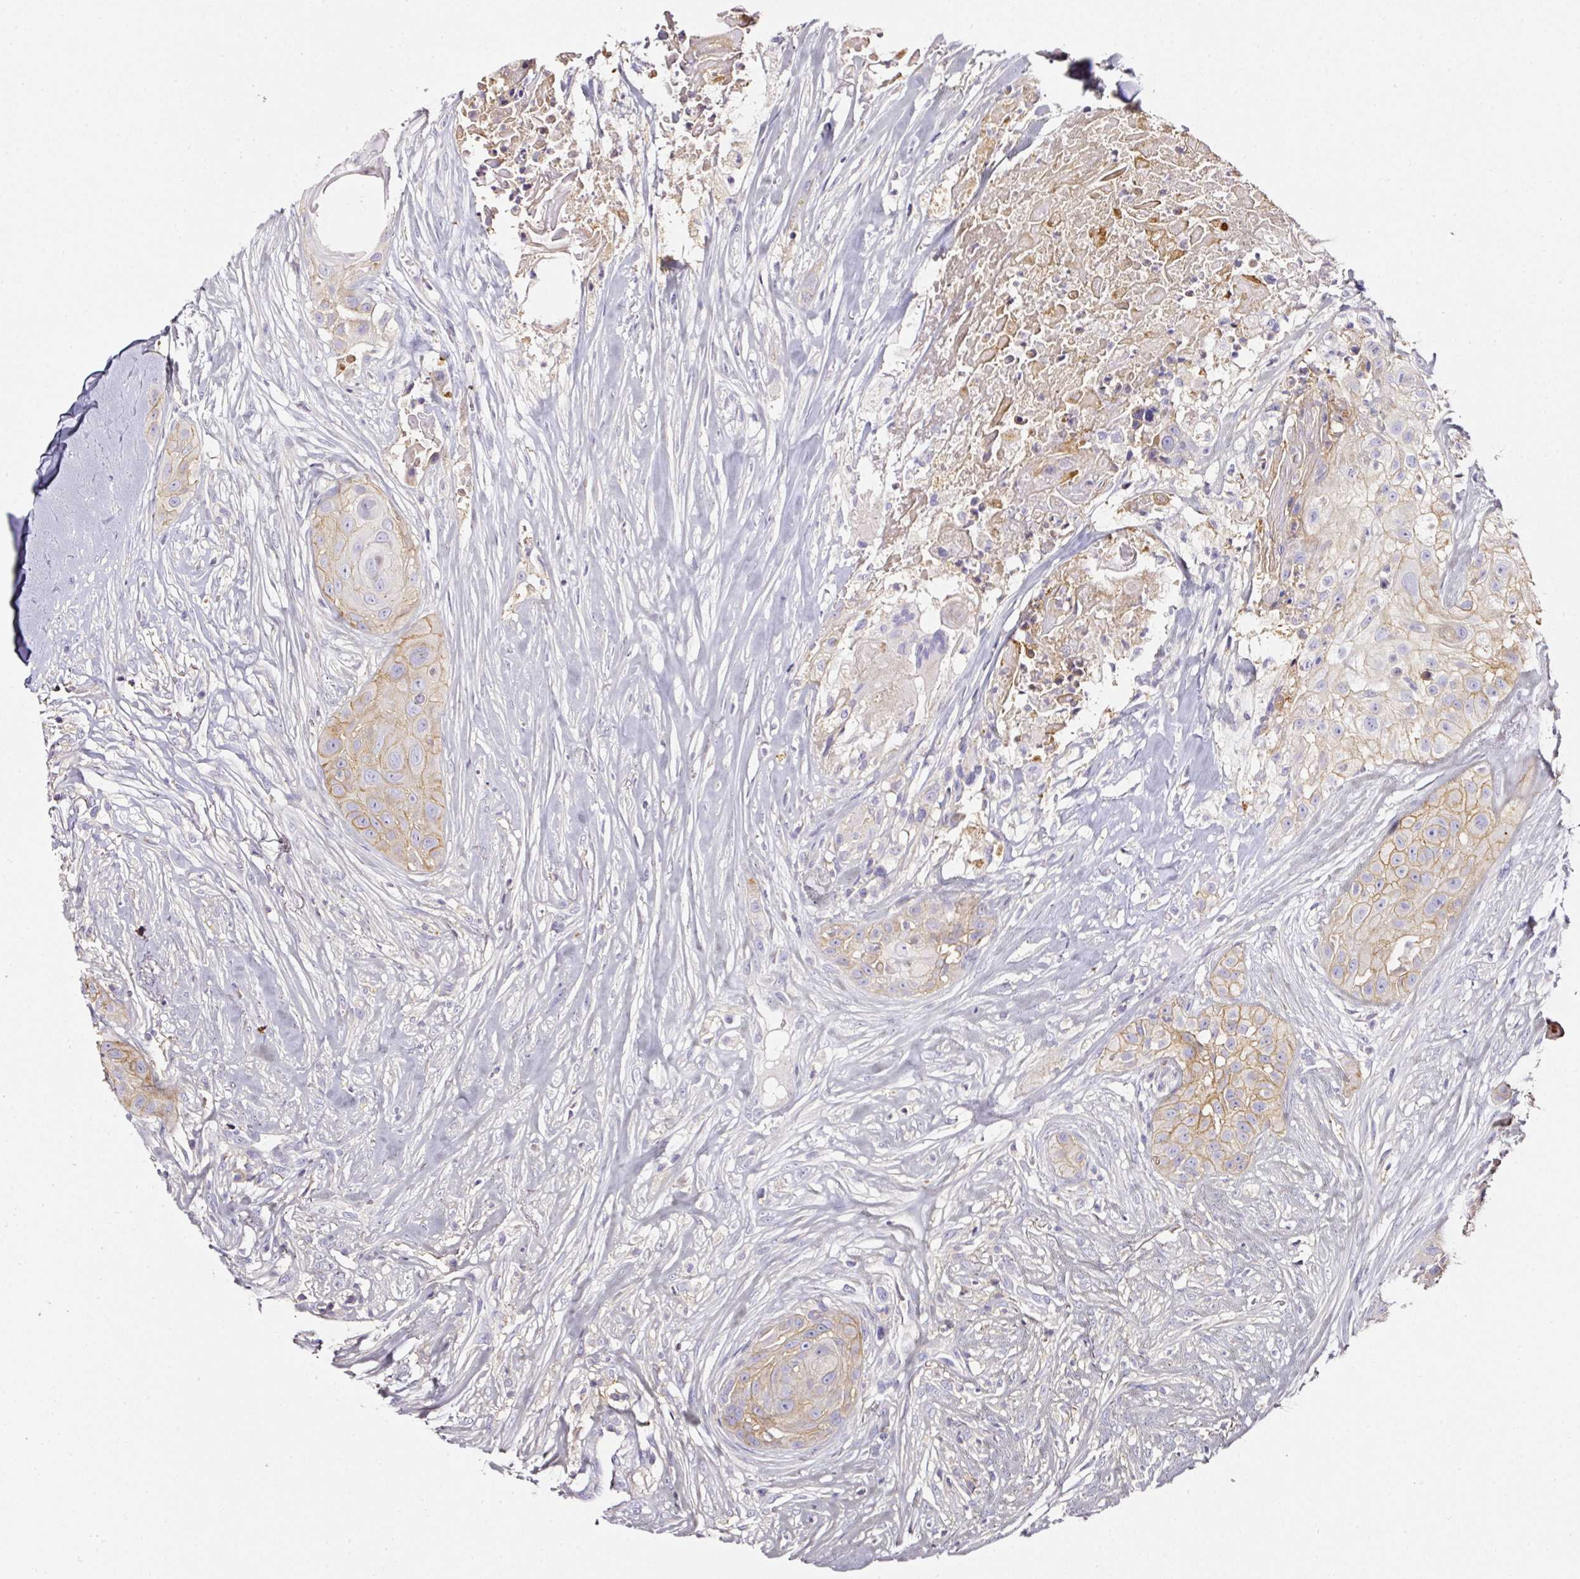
{"staining": {"intensity": "moderate", "quantity": "25%-75%", "location": "cytoplasmic/membranous"}, "tissue": "head and neck cancer", "cell_type": "Tumor cells", "image_type": "cancer", "snomed": [{"axis": "morphology", "description": "Squamous cell carcinoma, NOS"}, {"axis": "topography", "description": "Head-Neck"}], "caption": "A histopathology image showing moderate cytoplasmic/membranous expression in approximately 25%-75% of tumor cells in head and neck cancer (squamous cell carcinoma), as visualized by brown immunohistochemical staining.", "gene": "CD47", "patient": {"sex": "male", "age": 83}}